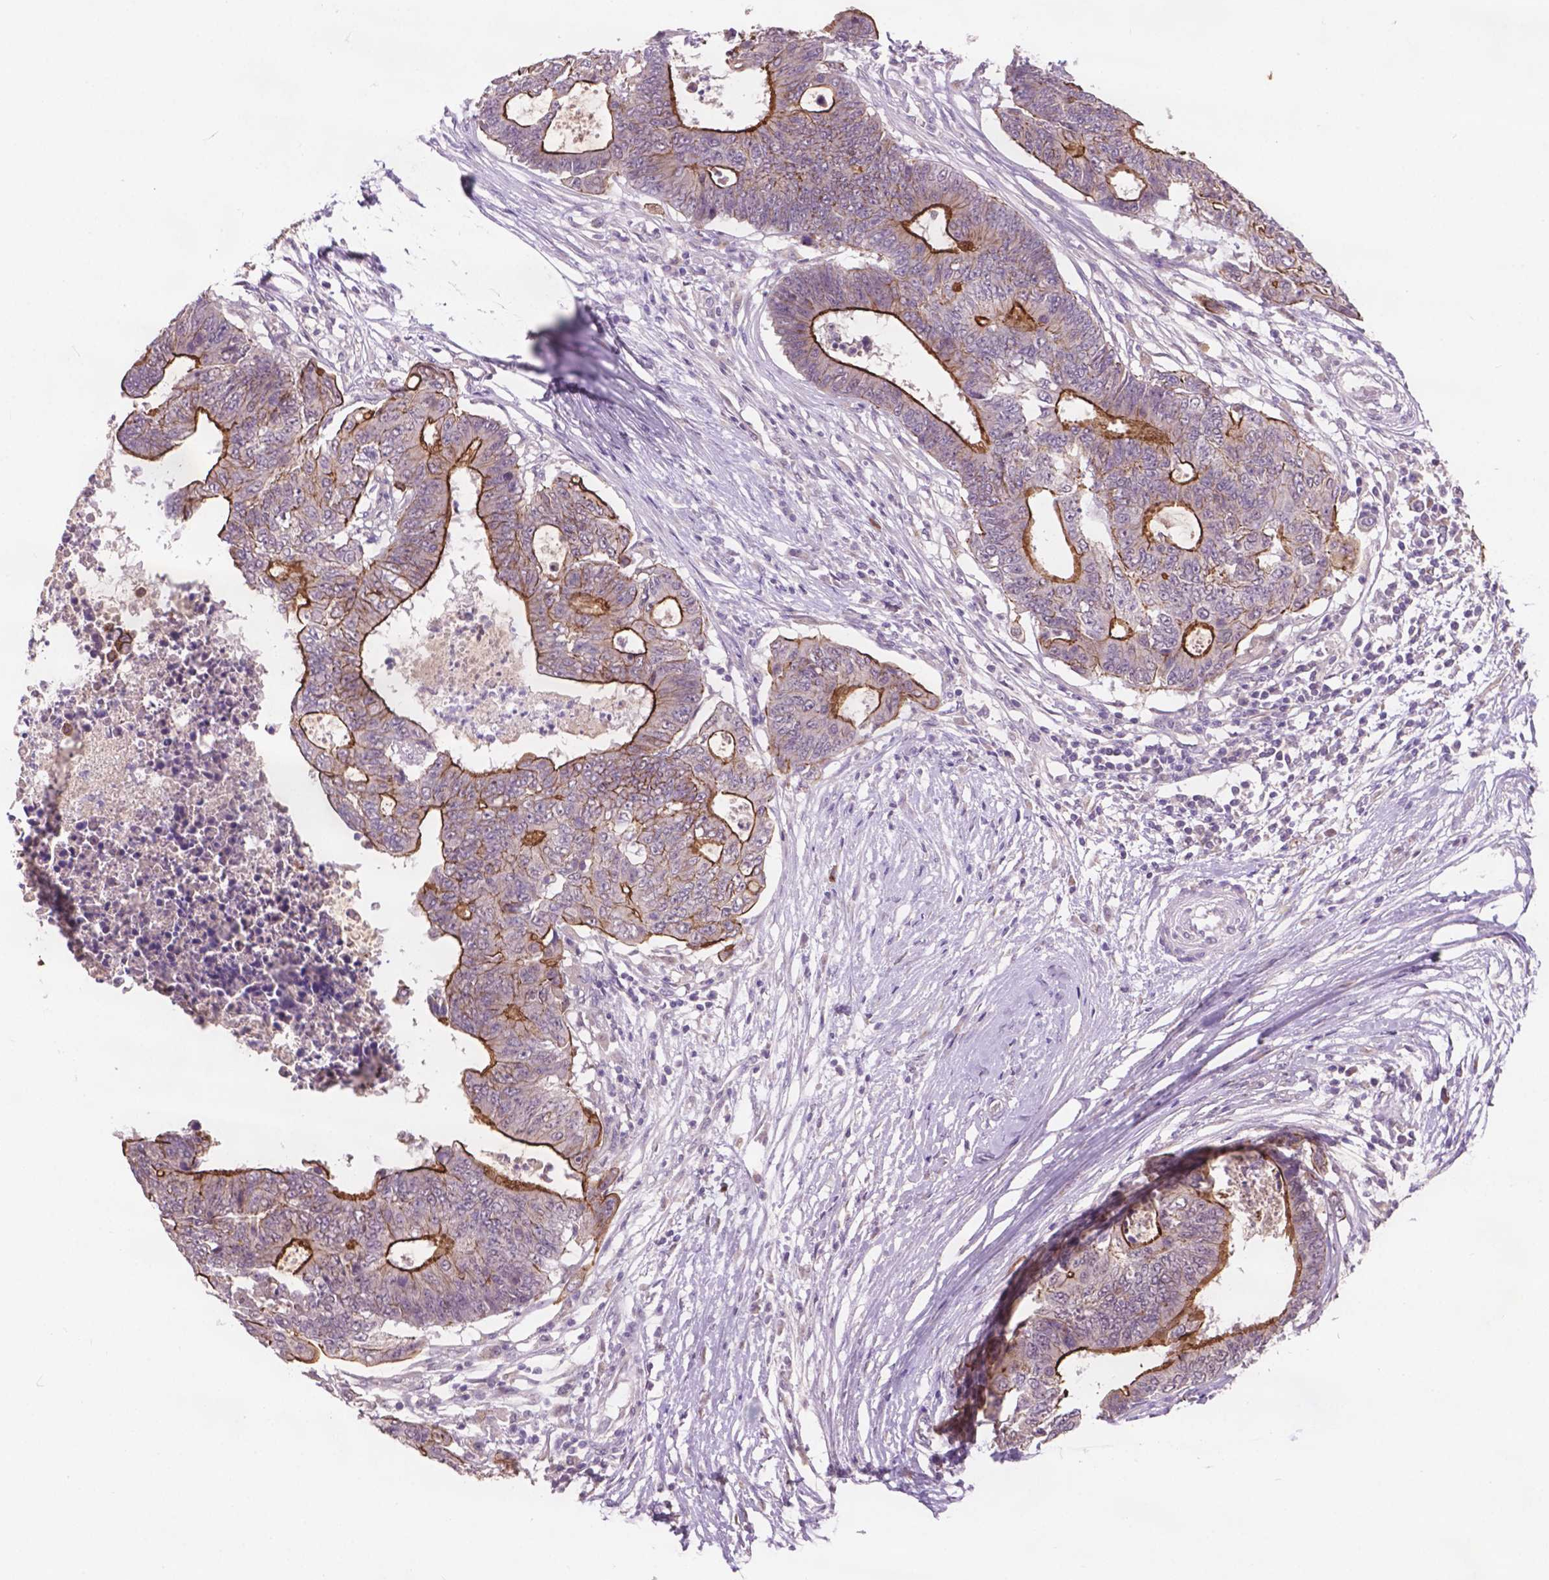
{"staining": {"intensity": "strong", "quantity": "<25%", "location": "cytoplasmic/membranous"}, "tissue": "colorectal cancer", "cell_type": "Tumor cells", "image_type": "cancer", "snomed": [{"axis": "morphology", "description": "Adenocarcinoma, NOS"}, {"axis": "topography", "description": "Colon"}], "caption": "IHC photomicrograph of adenocarcinoma (colorectal) stained for a protein (brown), which shows medium levels of strong cytoplasmic/membranous positivity in approximately <25% of tumor cells.", "gene": "GXYLT2", "patient": {"sex": "female", "age": 48}}